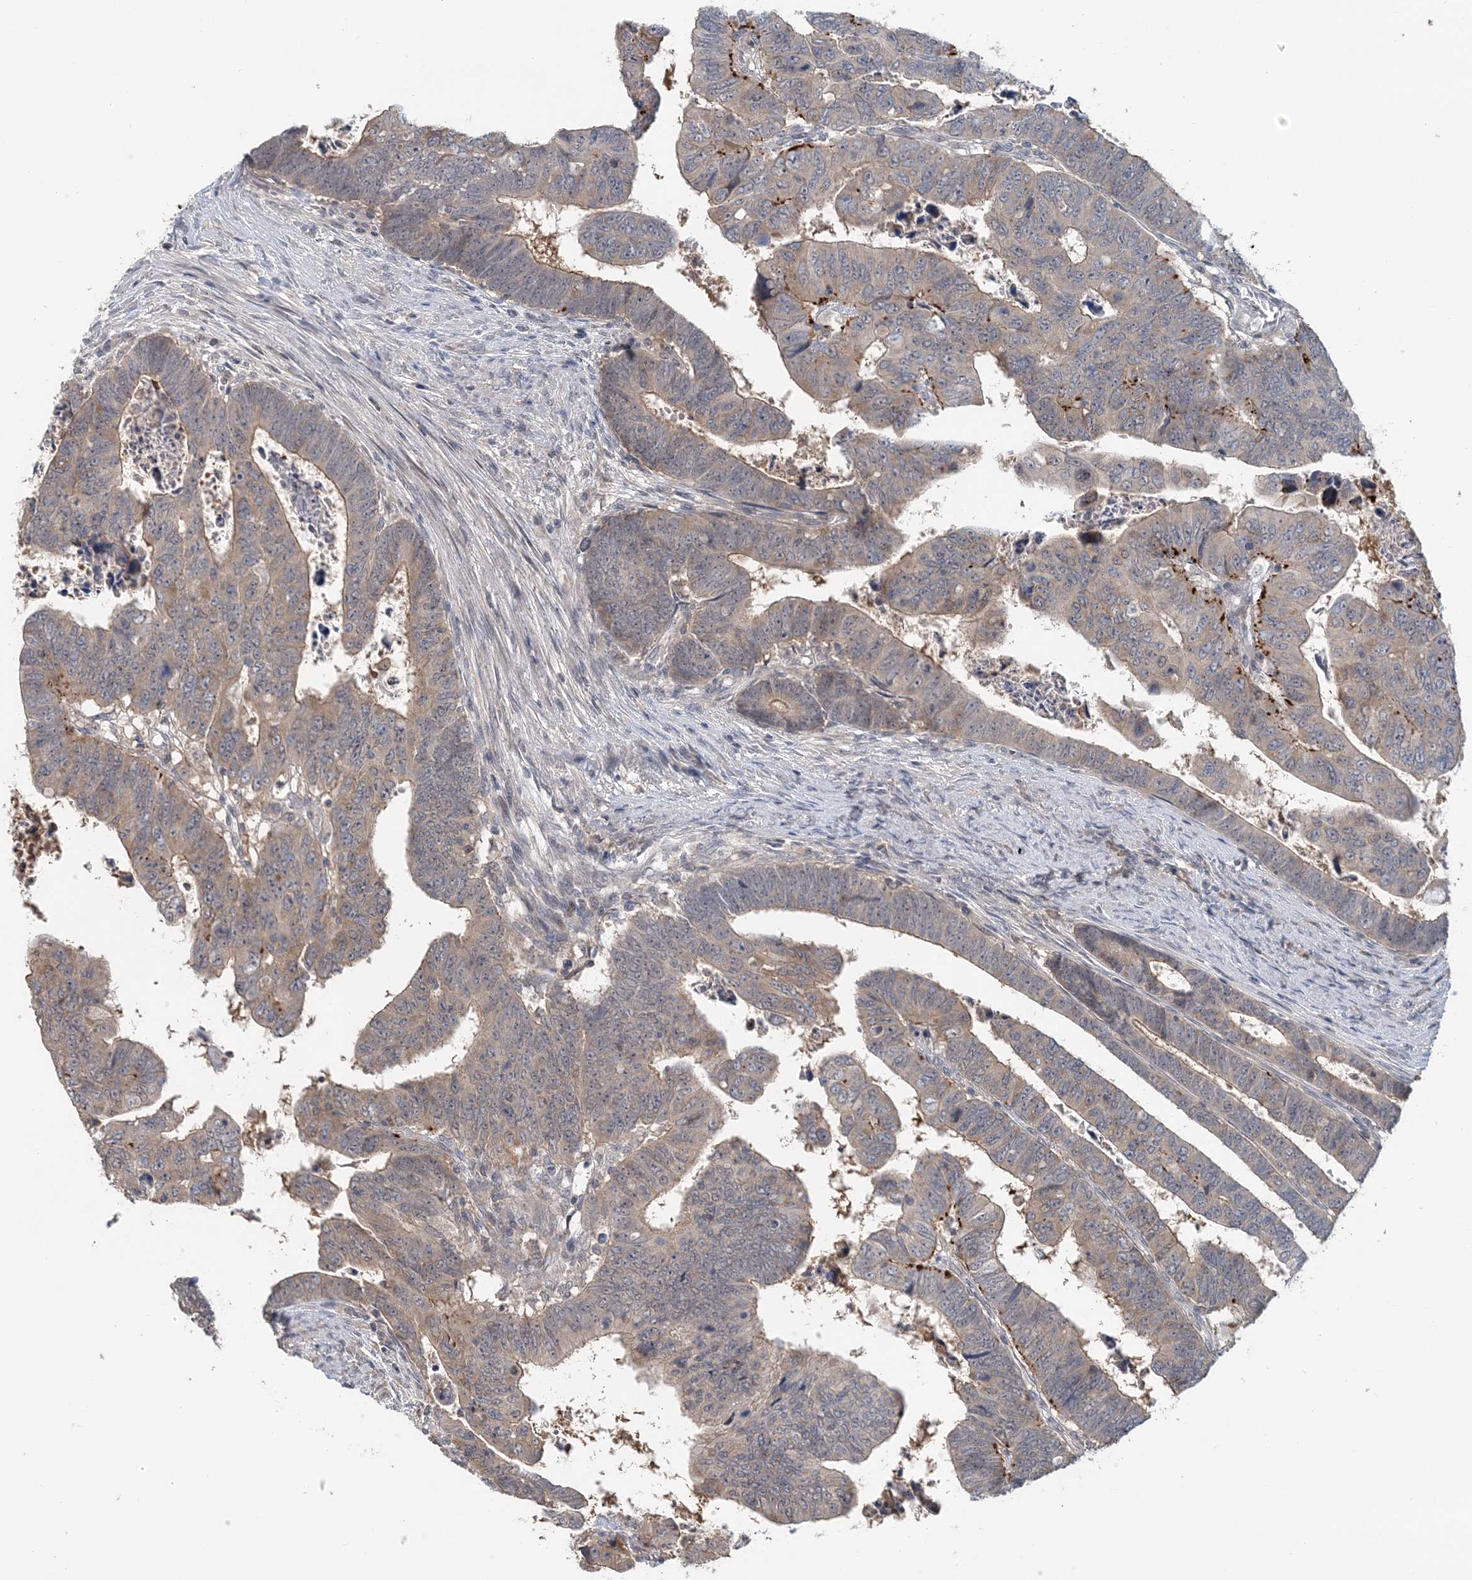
{"staining": {"intensity": "weak", "quantity": "25%-75%", "location": "cytoplasmic/membranous"}, "tissue": "colorectal cancer", "cell_type": "Tumor cells", "image_type": "cancer", "snomed": [{"axis": "morphology", "description": "Normal tissue, NOS"}, {"axis": "morphology", "description": "Adenocarcinoma, NOS"}, {"axis": "topography", "description": "Rectum"}], "caption": "A brown stain shows weak cytoplasmic/membranous expression of a protein in human colorectal adenocarcinoma tumor cells. The staining was performed using DAB (3,3'-diaminobenzidine) to visualize the protein expression in brown, while the nuclei were stained in blue with hematoxylin (Magnification: 20x).", "gene": "RNF25", "patient": {"sex": "female", "age": 65}}